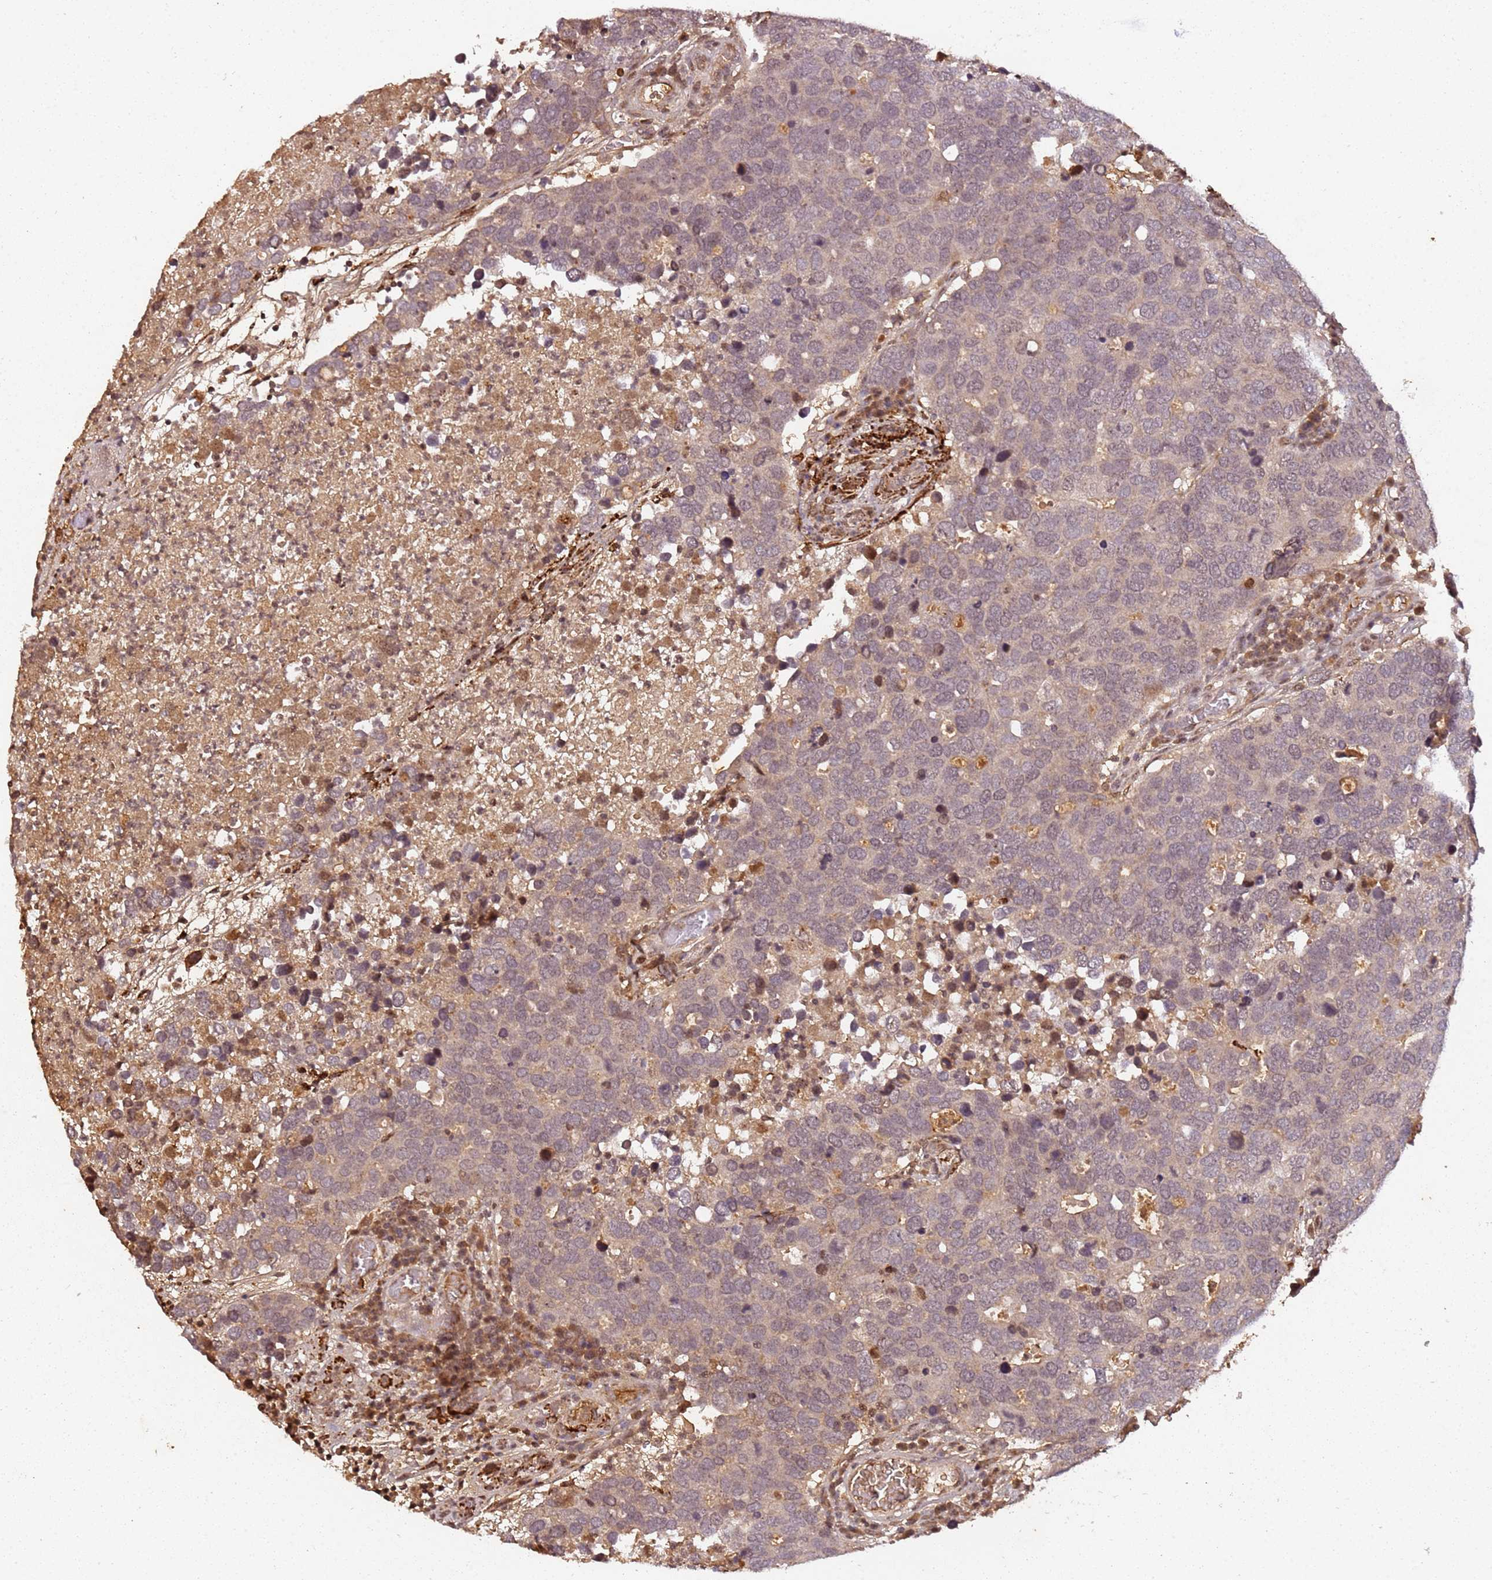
{"staining": {"intensity": "weak", "quantity": "<25%", "location": "nuclear"}, "tissue": "breast cancer", "cell_type": "Tumor cells", "image_type": "cancer", "snomed": [{"axis": "morphology", "description": "Duct carcinoma"}, {"axis": "topography", "description": "Breast"}], "caption": "A micrograph of human intraductal carcinoma (breast) is negative for staining in tumor cells.", "gene": "COL1A2", "patient": {"sex": "female", "age": 83}}